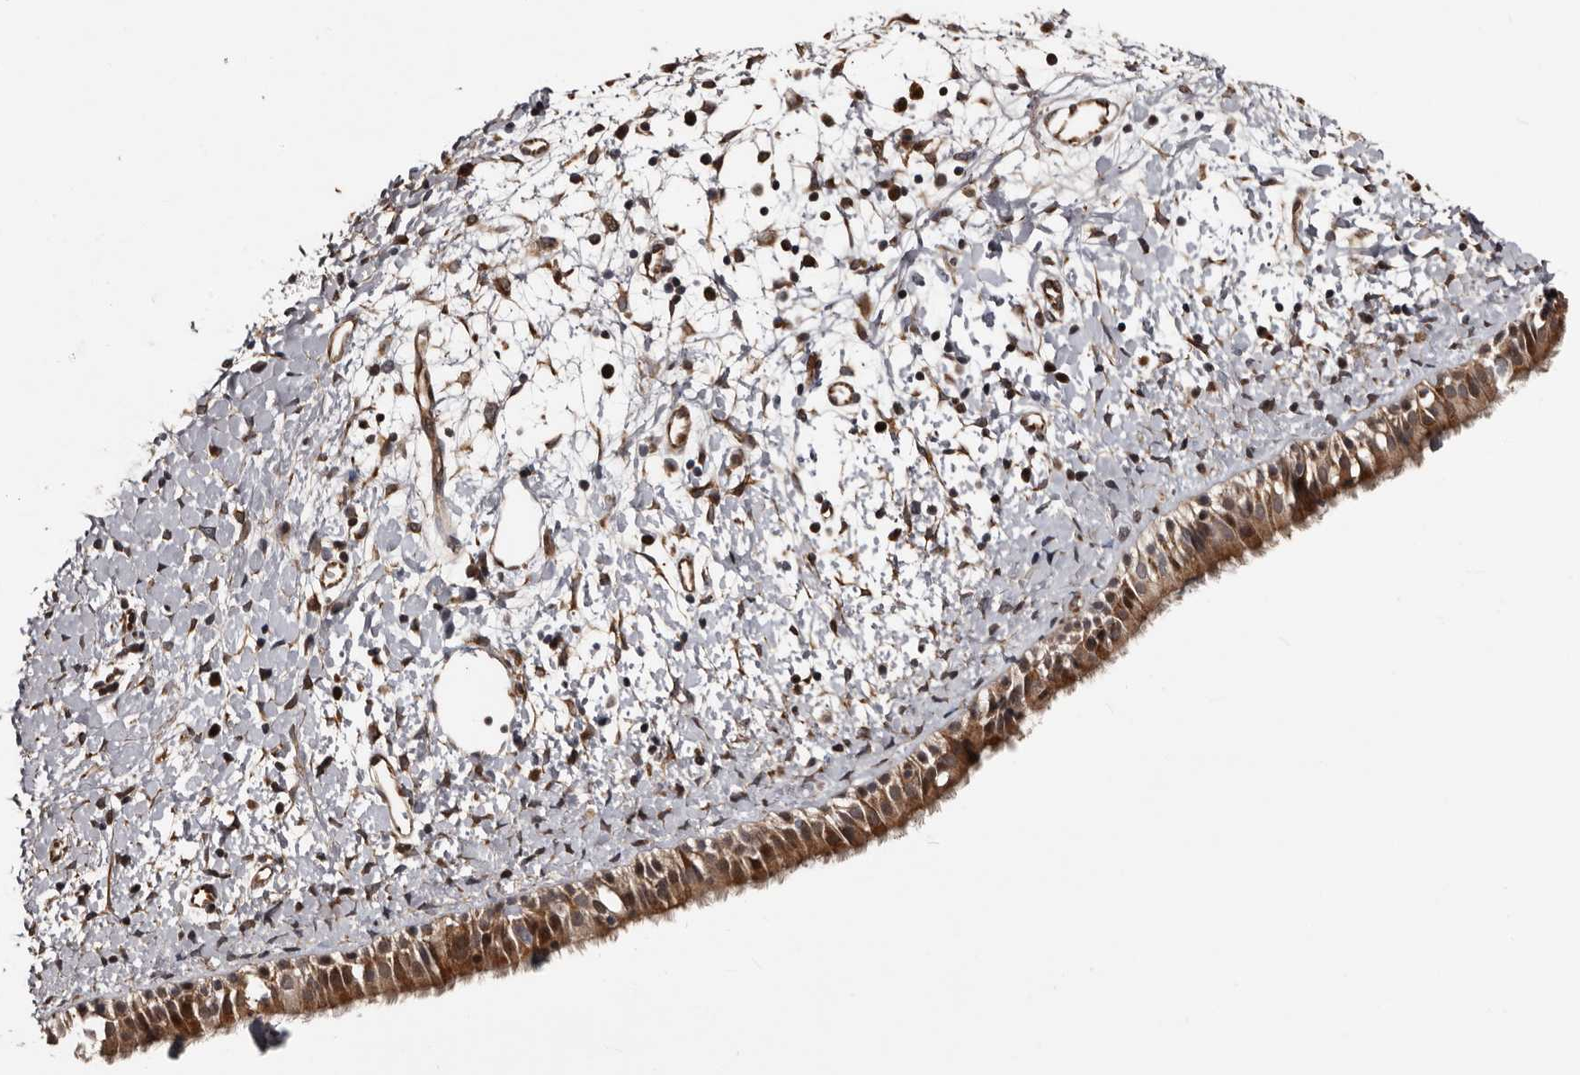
{"staining": {"intensity": "moderate", "quantity": ">75%", "location": "cytoplasmic/membranous,nuclear"}, "tissue": "nasopharynx", "cell_type": "Respiratory epithelial cells", "image_type": "normal", "snomed": [{"axis": "morphology", "description": "Normal tissue, NOS"}, {"axis": "topography", "description": "Nasopharynx"}], "caption": "The micrograph exhibits a brown stain indicating the presence of a protein in the cytoplasmic/membranous,nuclear of respiratory epithelial cells in nasopharynx.", "gene": "SERTAD4", "patient": {"sex": "male", "age": 22}}